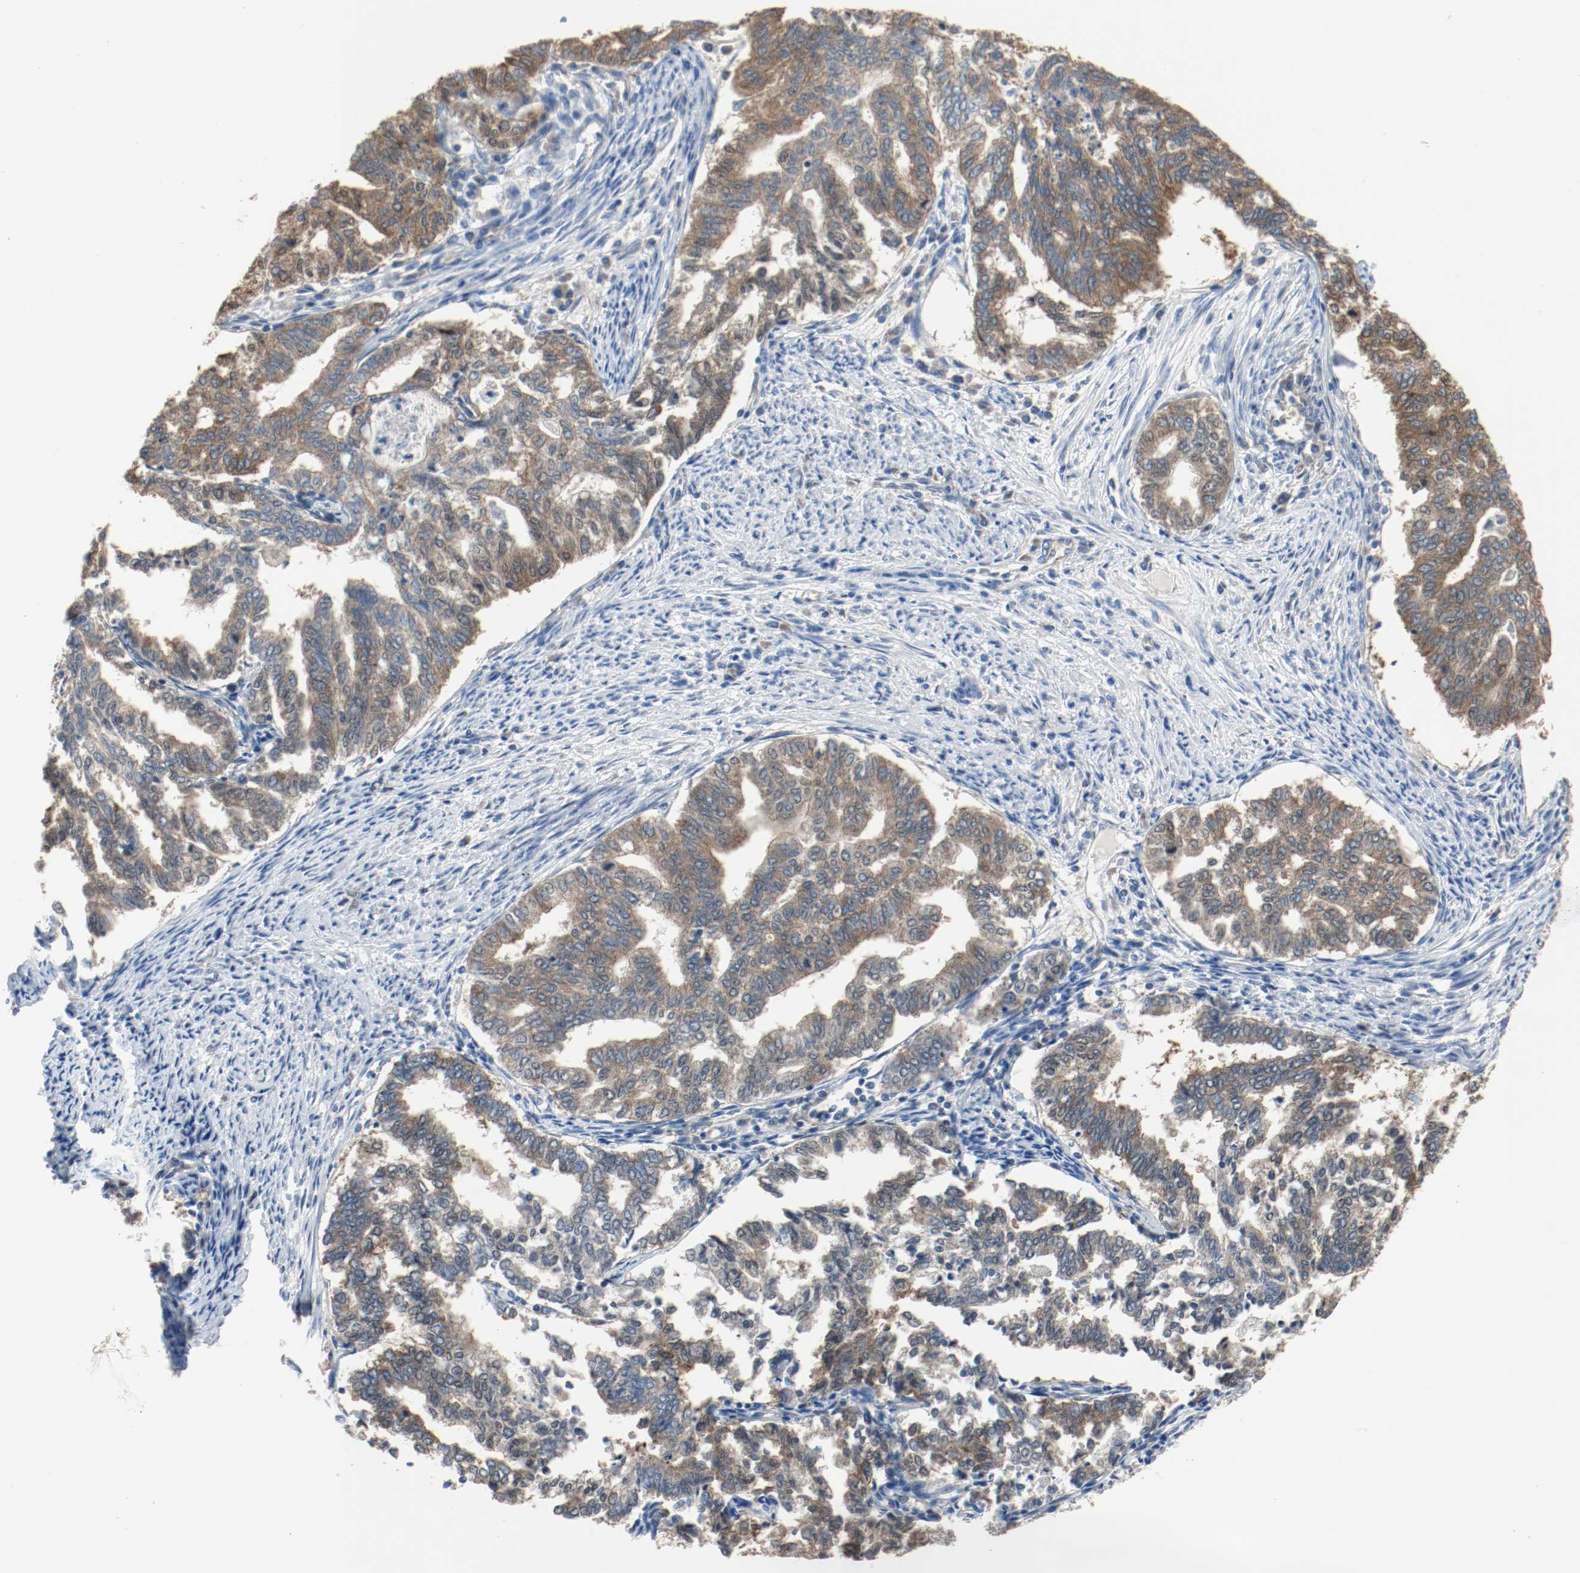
{"staining": {"intensity": "weak", "quantity": ">75%", "location": "cytoplasmic/membranous"}, "tissue": "endometrial cancer", "cell_type": "Tumor cells", "image_type": "cancer", "snomed": [{"axis": "morphology", "description": "Adenocarcinoma, NOS"}, {"axis": "topography", "description": "Endometrium"}], "caption": "A high-resolution histopathology image shows IHC staining of endometrial adenocarcinoma, which reveals weak cytoplasmic/membranous expression in approximately >75% of tumor cells. The protein is shown in brown color, while the nuclei are stained blue.", "gene": "TUBA3D", "patient": {"sex": "female", "age": 79}}